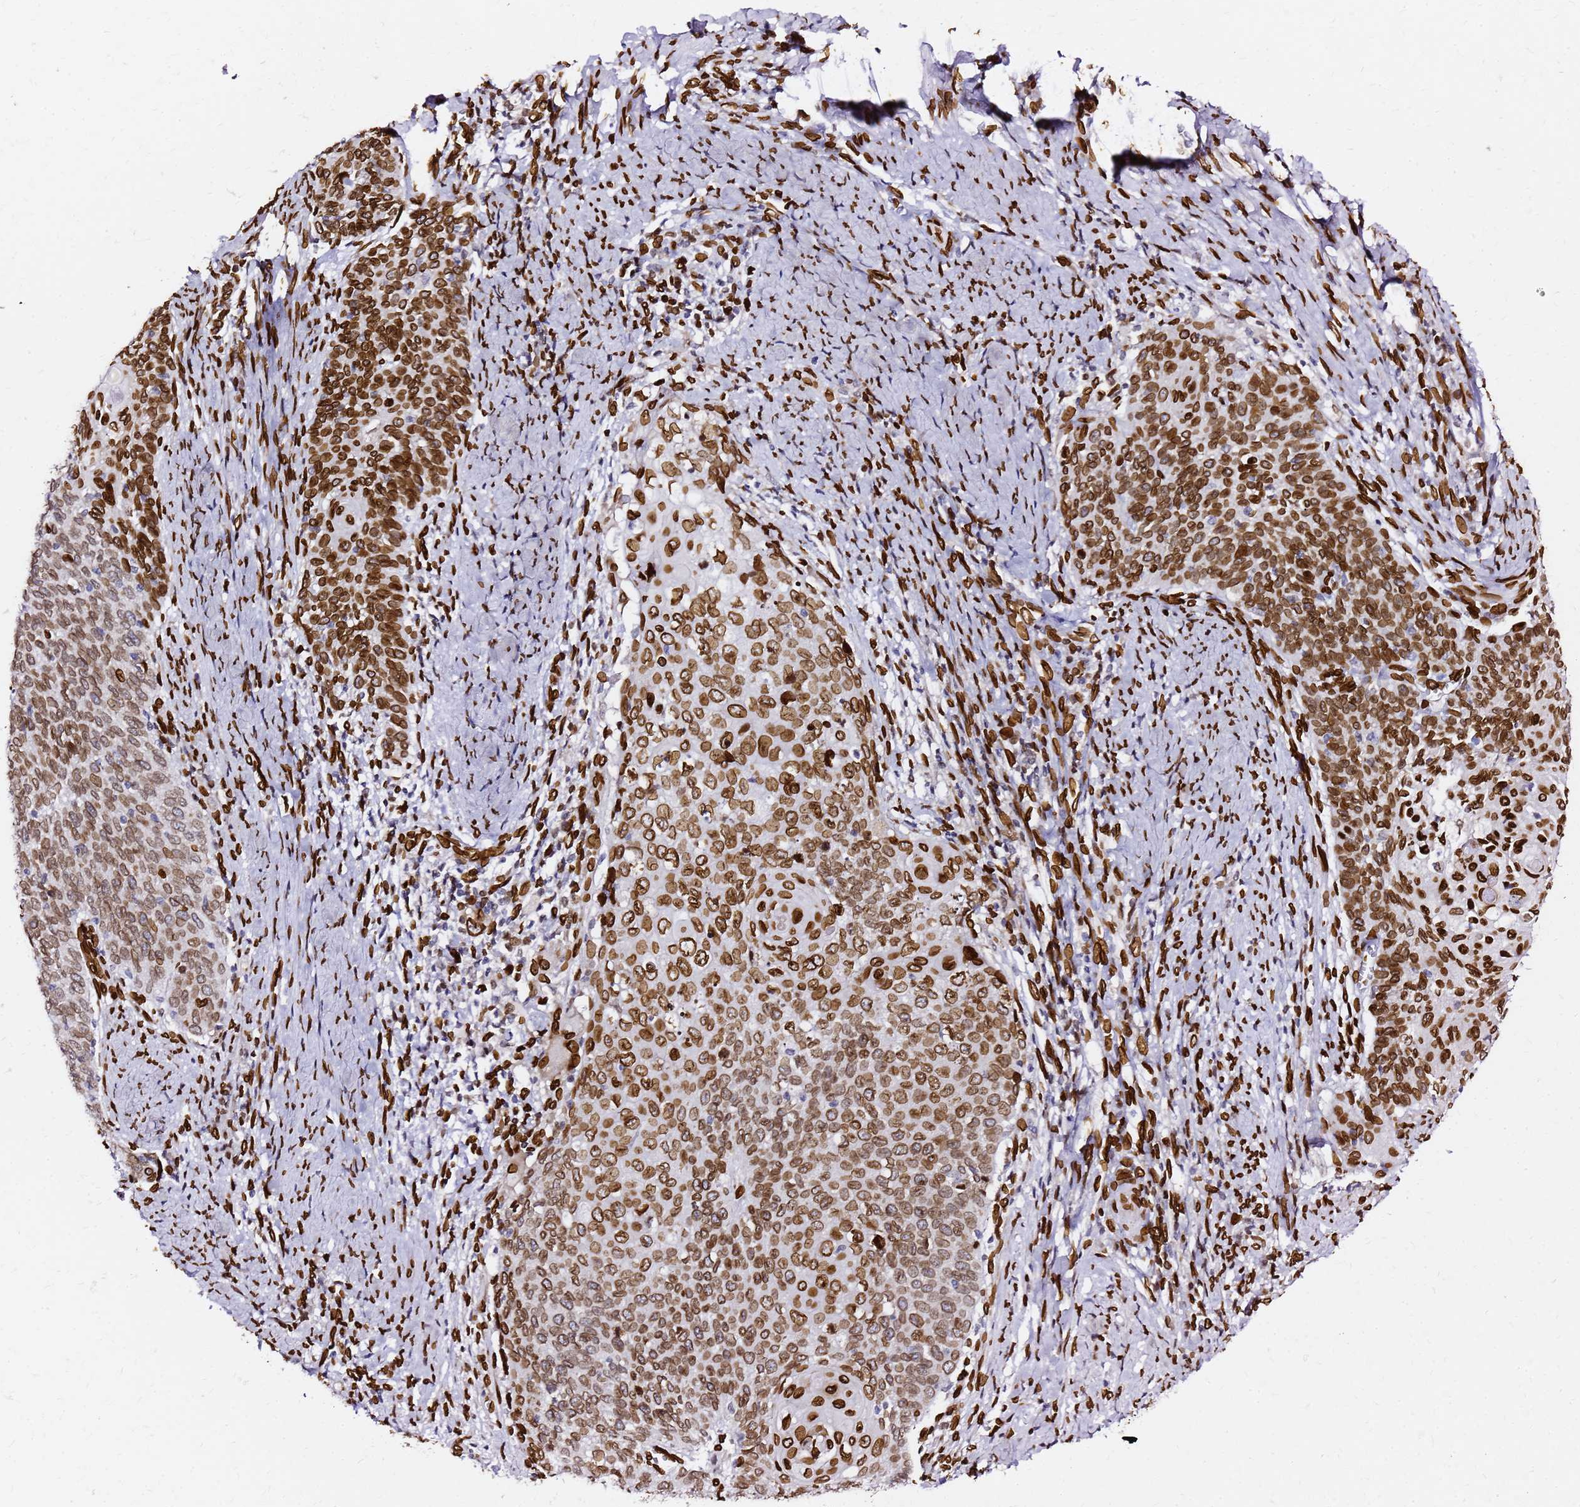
{"staining": {"intensity": "strong", "quantity": ">75%", "location": "cytoplasmic/membranous,nuclear"}, "tissue": "cervical cancer", "cell_type": "Tumor cells", "image_type": "cancer", "snomed": [{"axis": "morphology", "description": "Squamous cell carcinoma, NOS"}, {"axis": "topography", "description": "Cervix"}], "caption": "Approximately >75% of tumor cells in cervical squamous cell carcinoma reveal strong cytoplasmic/membranous and nuclear protein positivity as visualized by brown immunohistochemical staining.", "gene": "C6orf141", "patient": {"sex": "female", "age": 39}}